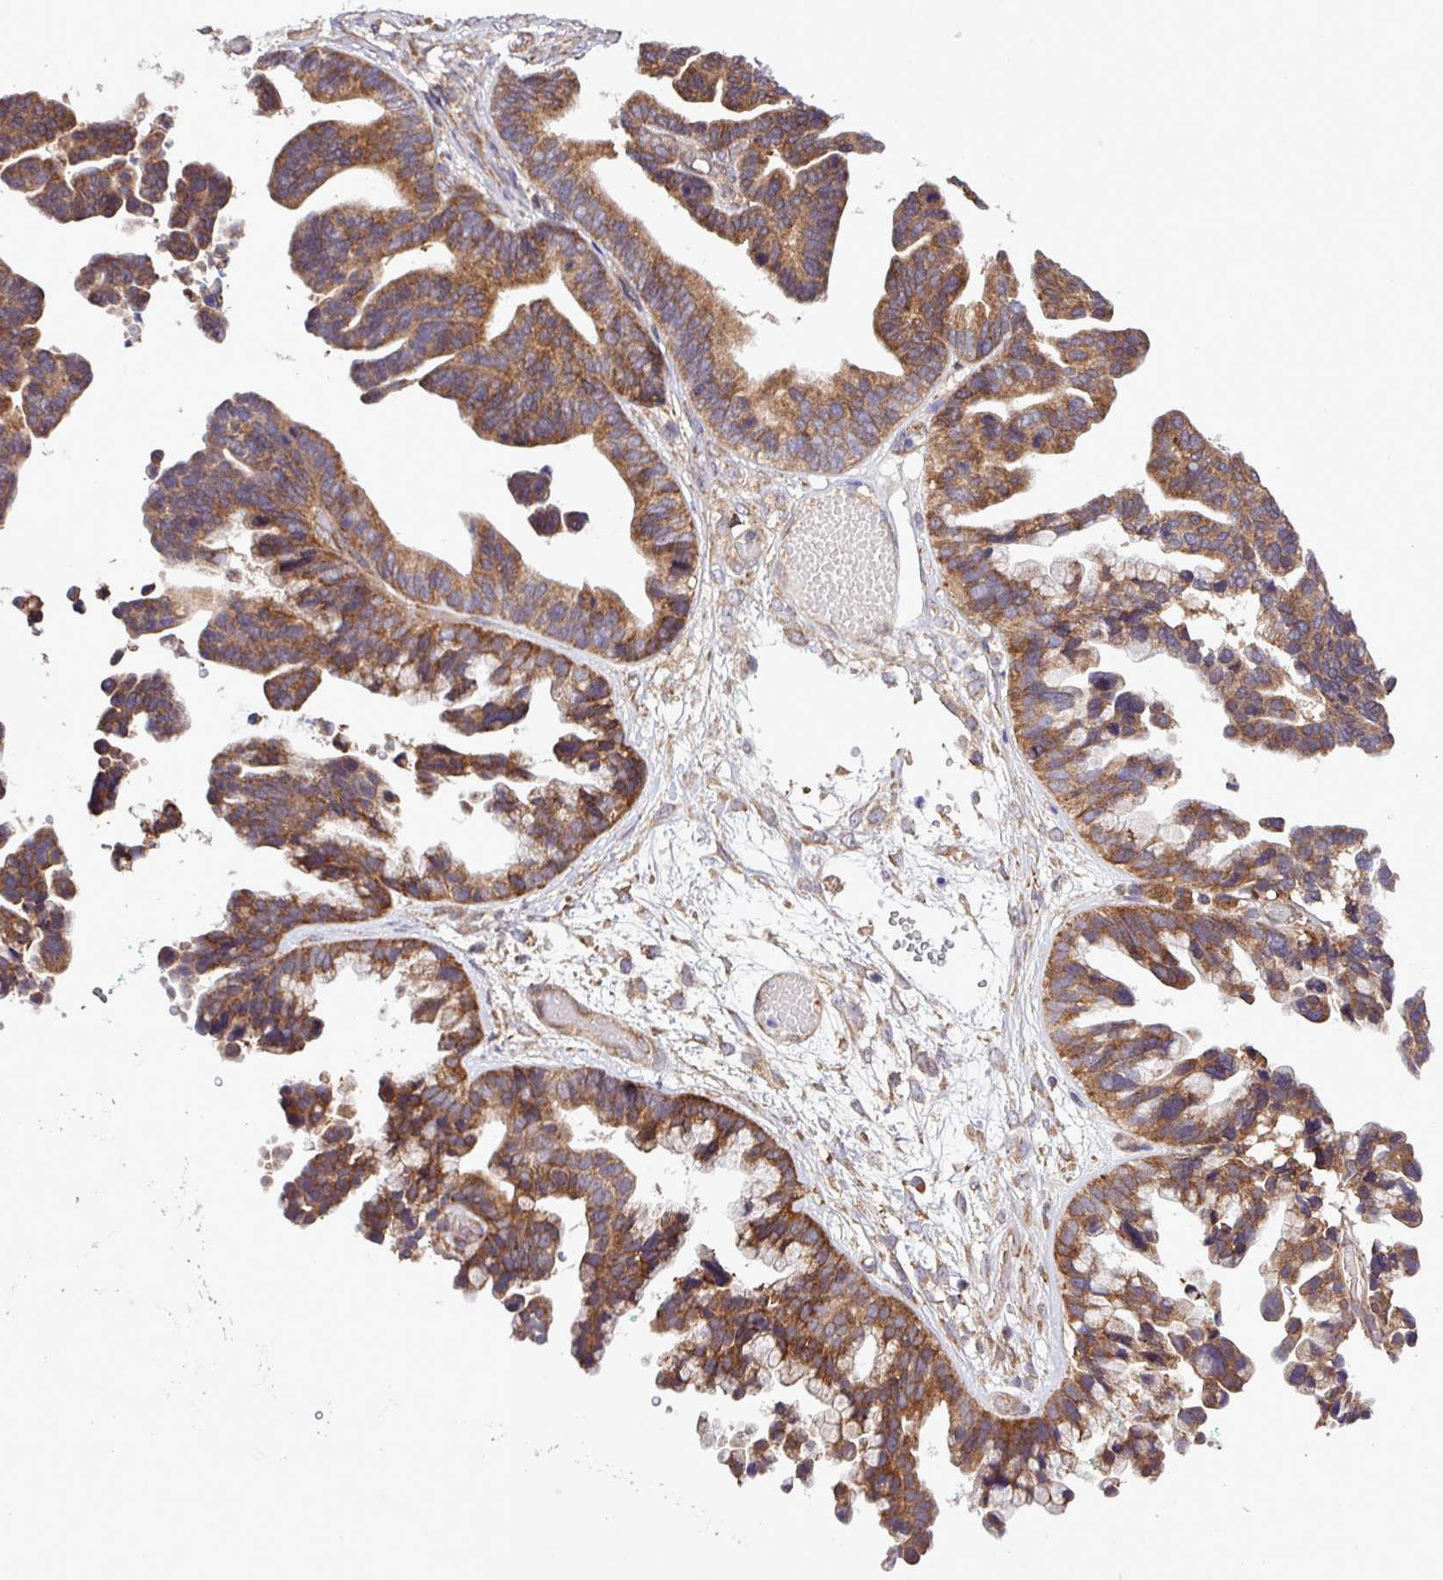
{"staining": {"intensity": "moderate", "quantity": ">75%", "location": "cytoplasmic/membranous"}, "tissue": "ovarian cancer", "cell_type": "Tumor cells", "image_type": "cancer", "snomed": [{"axis": "morphology", "description": "Cystadenocarcinoma, serous, NOS"}, {"axis": "topography", "description": "Ovary"}], "caption": "High-magnification brightfield microscopy of ovarian serous cystadenocarcinoma stained with DAB (brown) and counterstained with hematoxylin (blue). tumor cells exhibit moderate cytoplasmic/membranous positivity is present in about>75% of cells.", "gene": "MEGF6", "patient": {"sex": "female", "age": 56}}